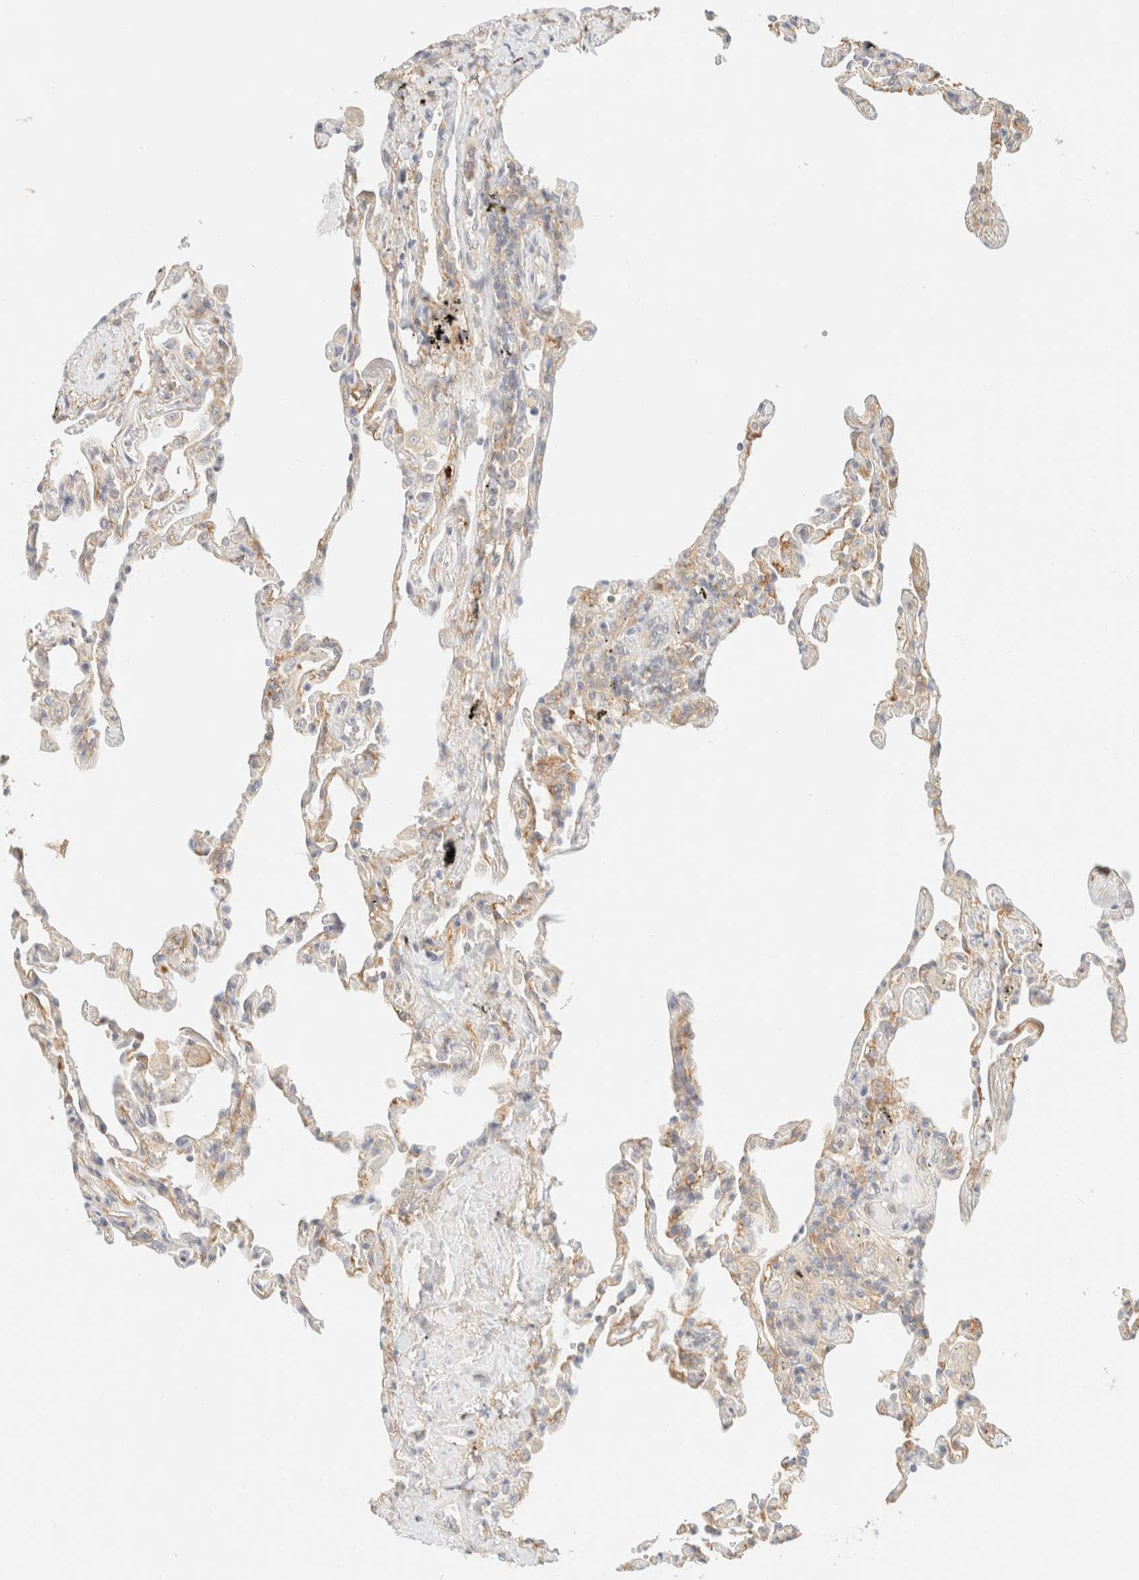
{"staining": {"intensity": "weak", "quantity": "25%-75%", "location": "cytoplasmic/membranous"}, "tissue": "lung", "cell_type": "Alveolar cells", "image_type": "normal", "snomed": [{"axis": "morphology", "description": "Normal tissue, NOS"}, {"axis": "topography", "description": "Lung"}], "caption": "Normal lung displays weak cytoplasmic/membranous positivity in approximately 25%-75% of alveolar cells, visualized by immunohistochemistry. (IHC, brightfield microscopy, high magnification).", "gene": "FHOD1", "patient": {"sex": "male", "age": 59}}